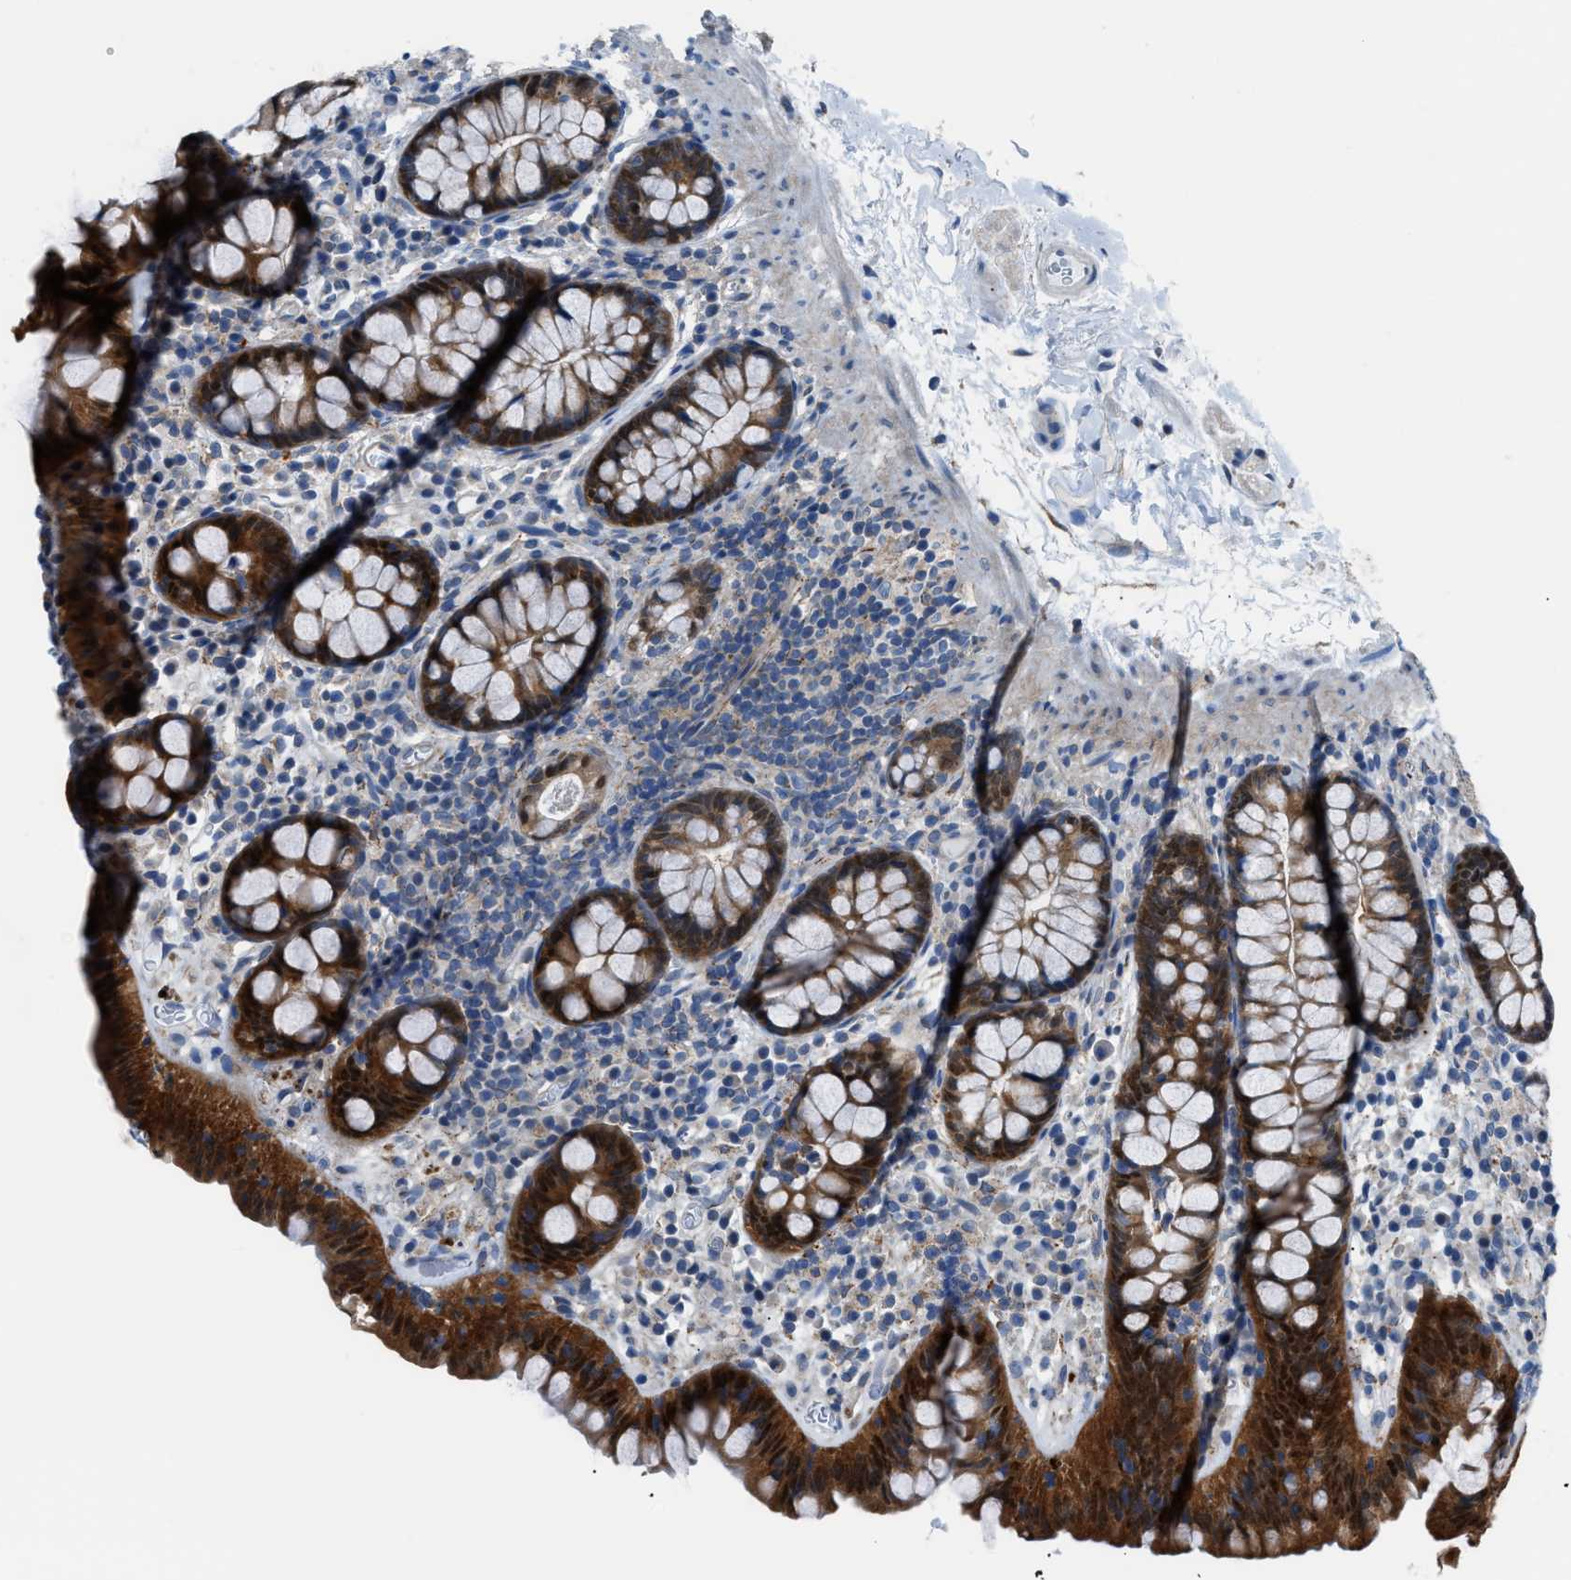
{"staining": {"intensity": "negative", "quantity": "none", "location": "none"}, "tissue": "colon", "cell_type": "Endothelial cells", "image_type": "normal", "snomed": [{"axis": "morphology", "description": "Normal tissue, NOS"}, {"axis": "topography", "description": "Colon"}], "caption": "Endothelial cells show no significant positivity in unremarkable colon. (DAB (3,3'-diaminobenzidine) immunohistochemistry visualized using brightfield microscopy, high magnification).", "gene": "TMEM45B", "patient": {"sex": "female", "age": 80}}